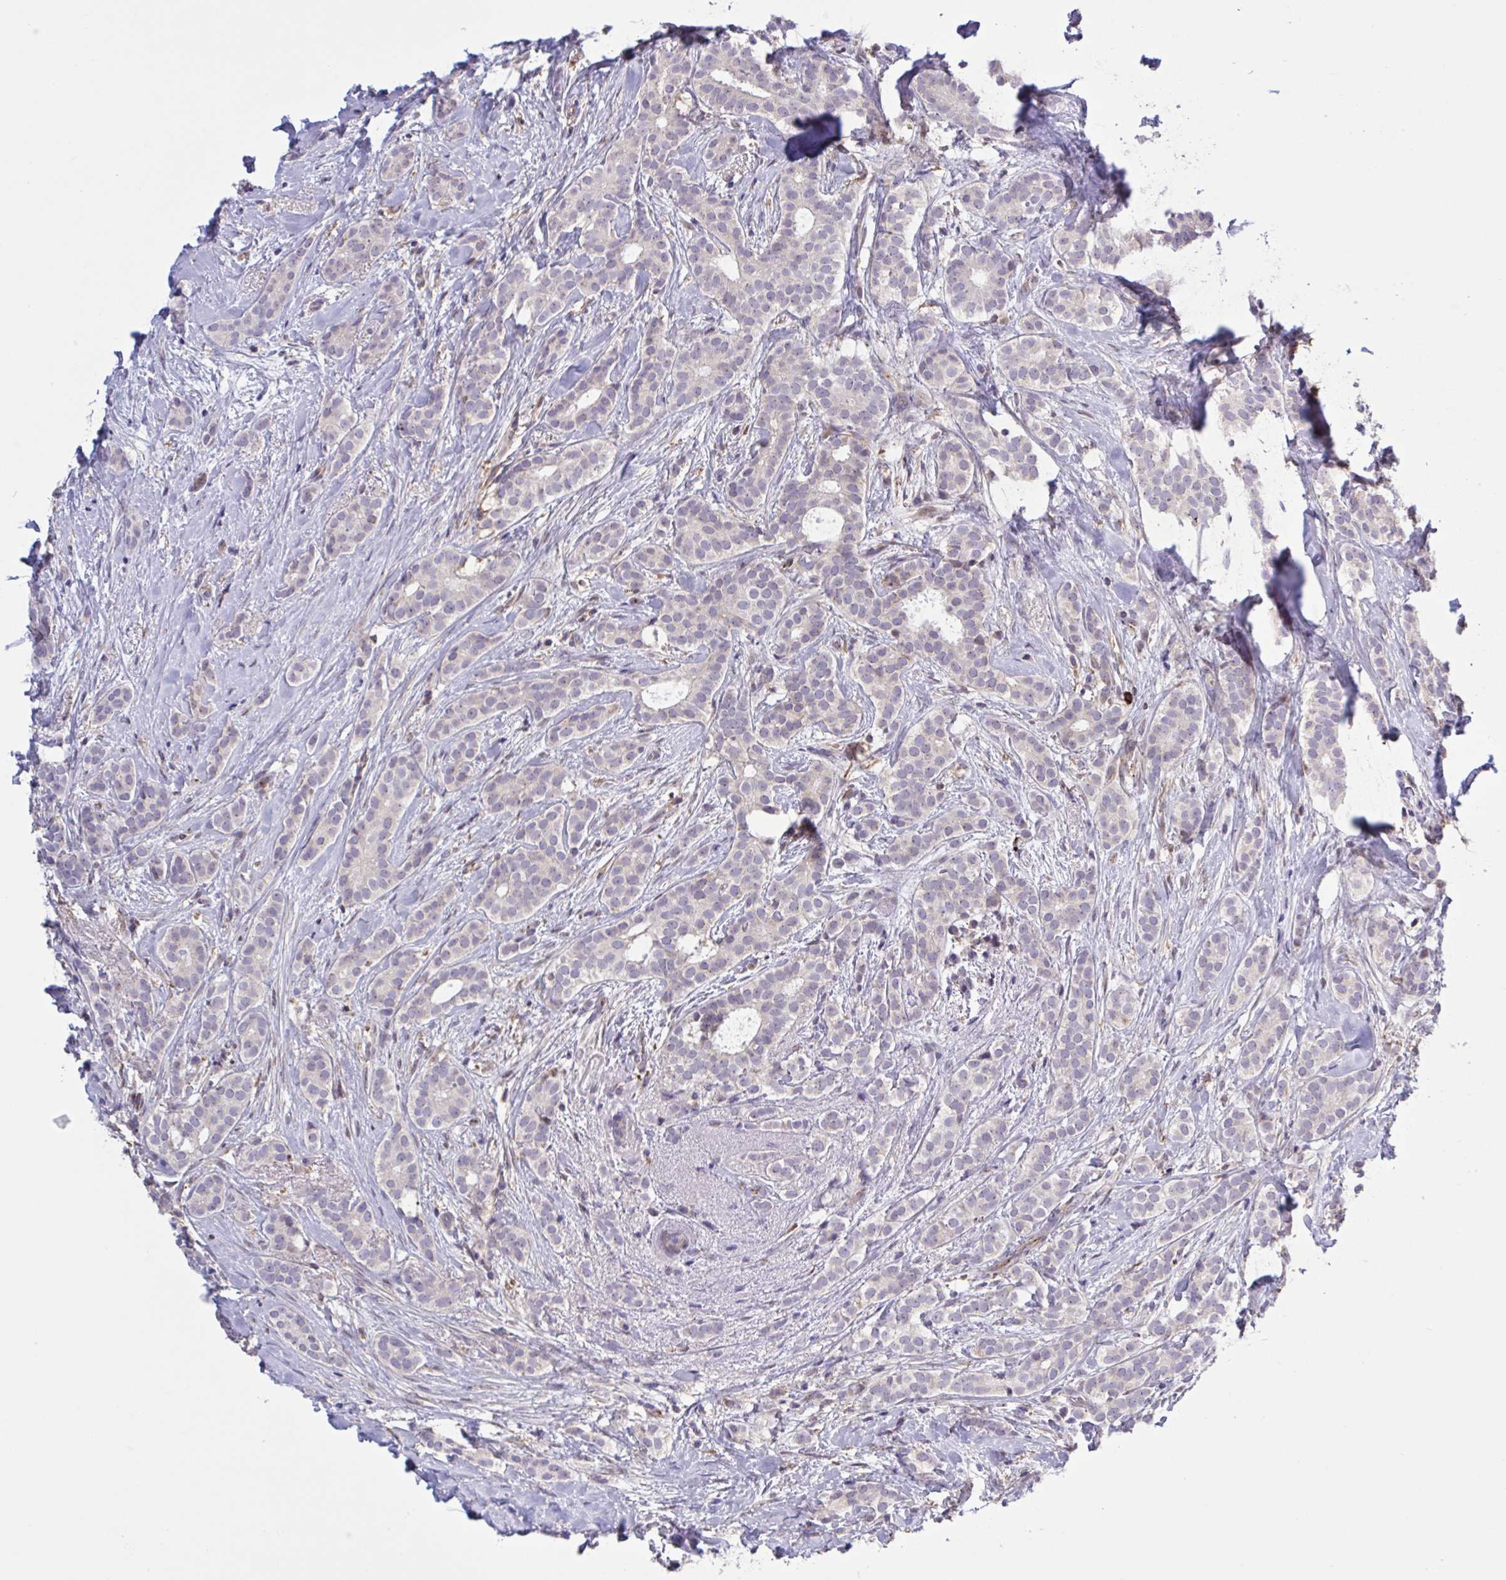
{"staining": {"intensity": "negative", "quantity": "none", "location": "none"}, "tissue": "breast cancer", "cell_type": "Tumor cells", "image_type": "cancer", "snomed": [{"axis": "morphology", "description": "Duct carcinoma"}, {"axis": "topography", "description": "Breast"}], "caption": "Photomicrograph shows no protein positivity in tumor cells of breast cancer (intraductal carcinoma) tissue.", "gene": "CD101", "patient": {"sex": "female", "age": 65}}